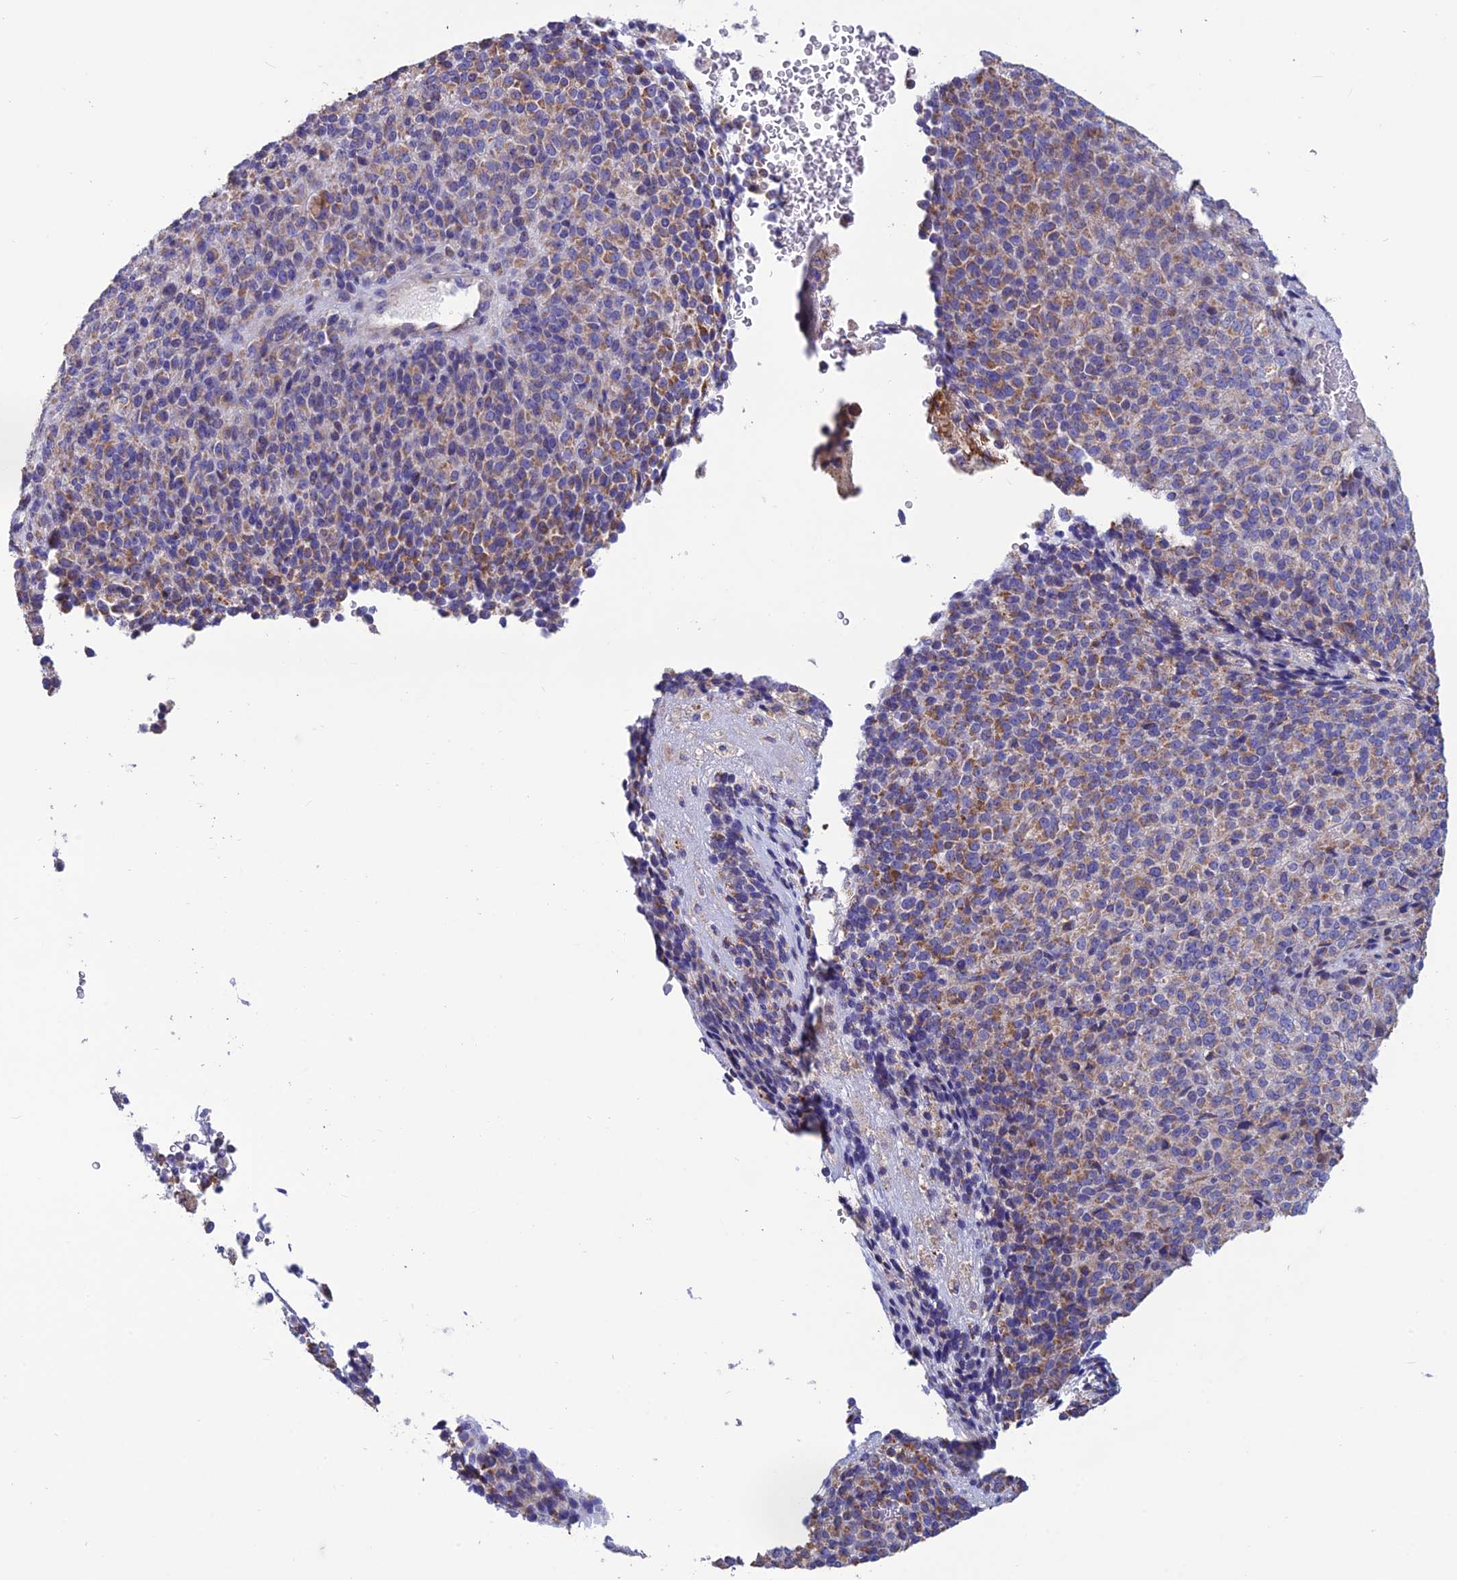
{"staining": {"intensity": "moderate", "quantity": ">75%", "location": "cytoplasmic/membranous"}, "tissue": "melanoma", "cell_type": "Tumor cells", "image_type": "cancer", "snomed": [{"axis": "morphology", "description": "Malignant melanoma, Metastatic site"}, {"axis": "topography", "description": "Brain"}], "caption": "Melanoma stained for a protein (brown) reveals moderate cytoplasmic/membranous positive expression in approximately >75% of tumor cells.", "gene": "BHMT2", "patient": {"sex": "female", "age": 56}}